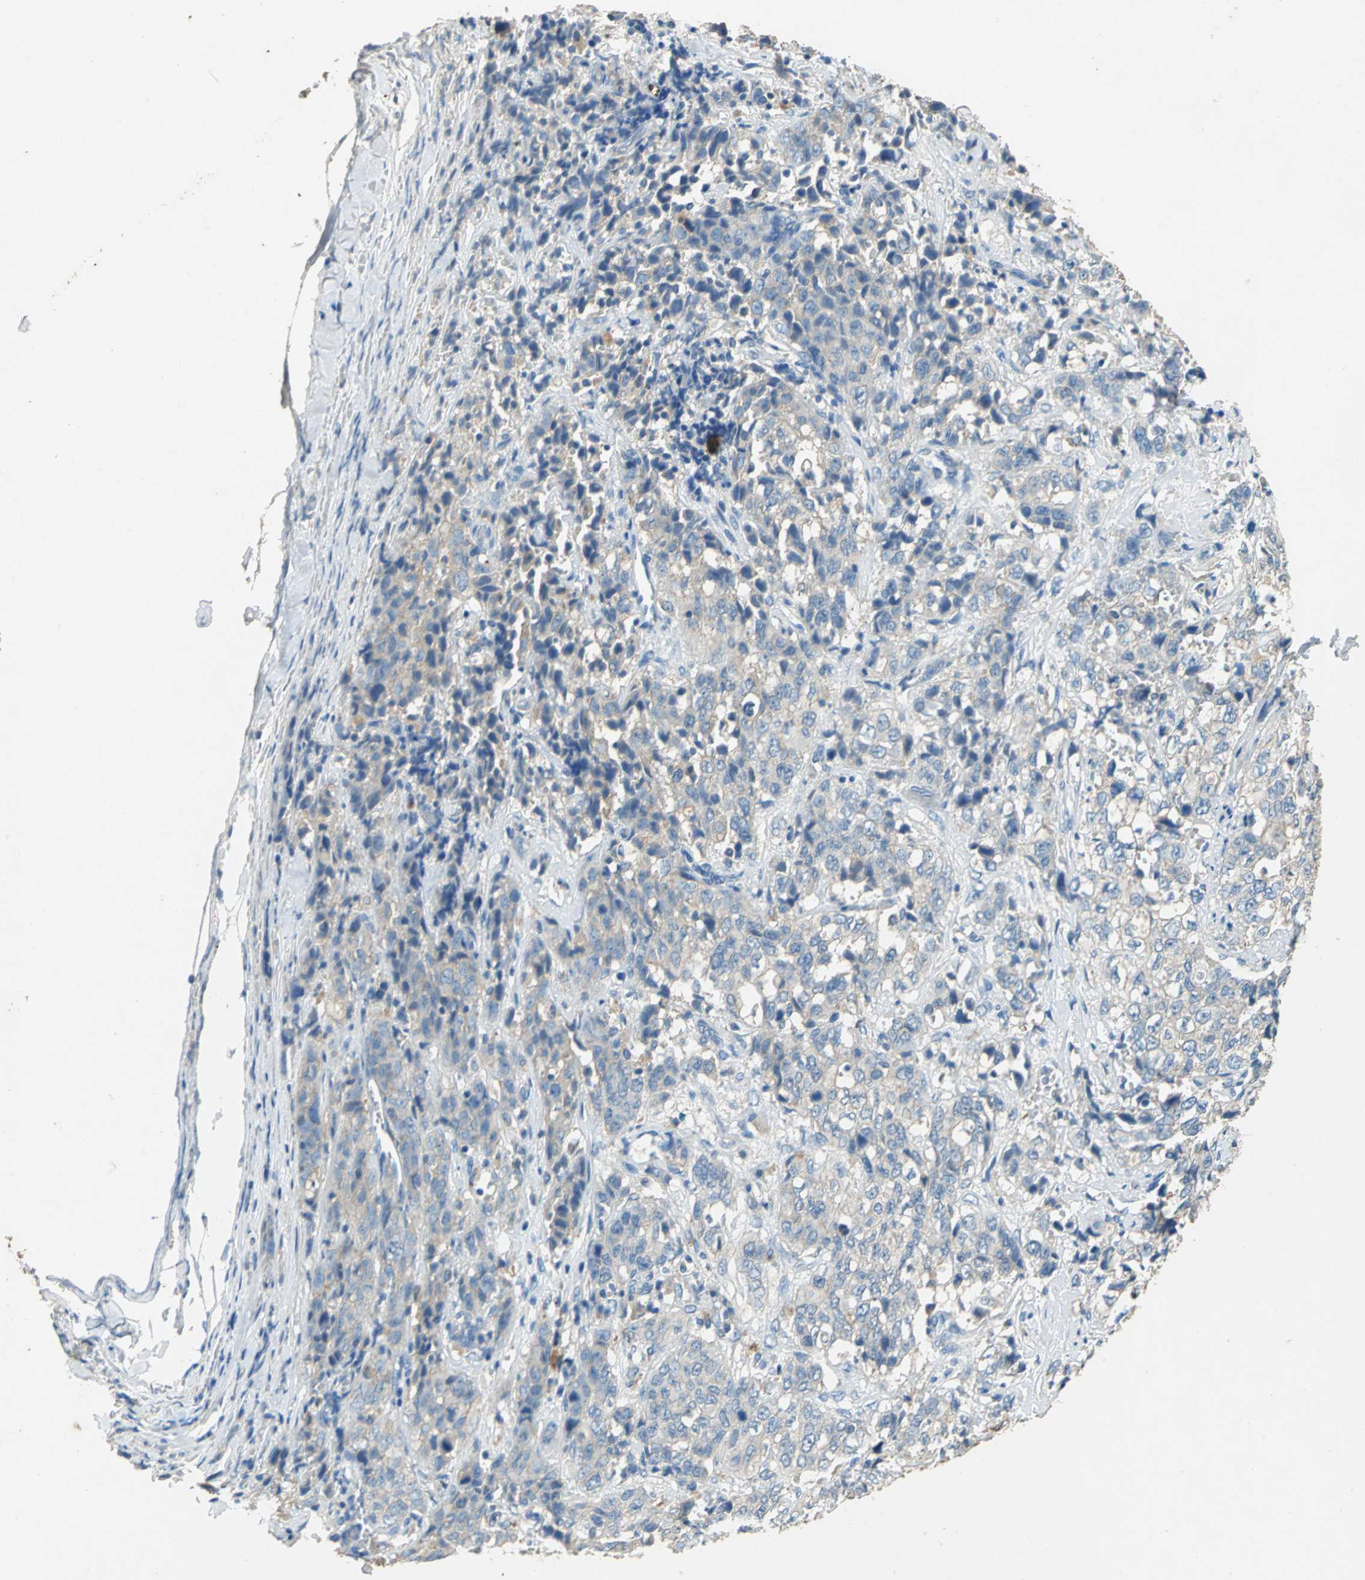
{"staining": {"intensity": "weak", "quantity": ">75%", "location": "cytoplasmic/membranous"}, "tissue": "stomach cancer", "cell_type": "Tumor cells", "image_type": "cancer", "snomed": [{"axis": "morphology", "description": "Adenocarcinoma, NOS"}, {"axis": "topography", "description": "Stomach"}], "caption": "Immunohistochemical staining of human stomach adenocarcinoma reveals weak cytoplasmic/membranous protein expression in approximately >75% of tumor cells.", "gene": "ADAMTS5", "patient": {"sex": "male", "age": 48}}